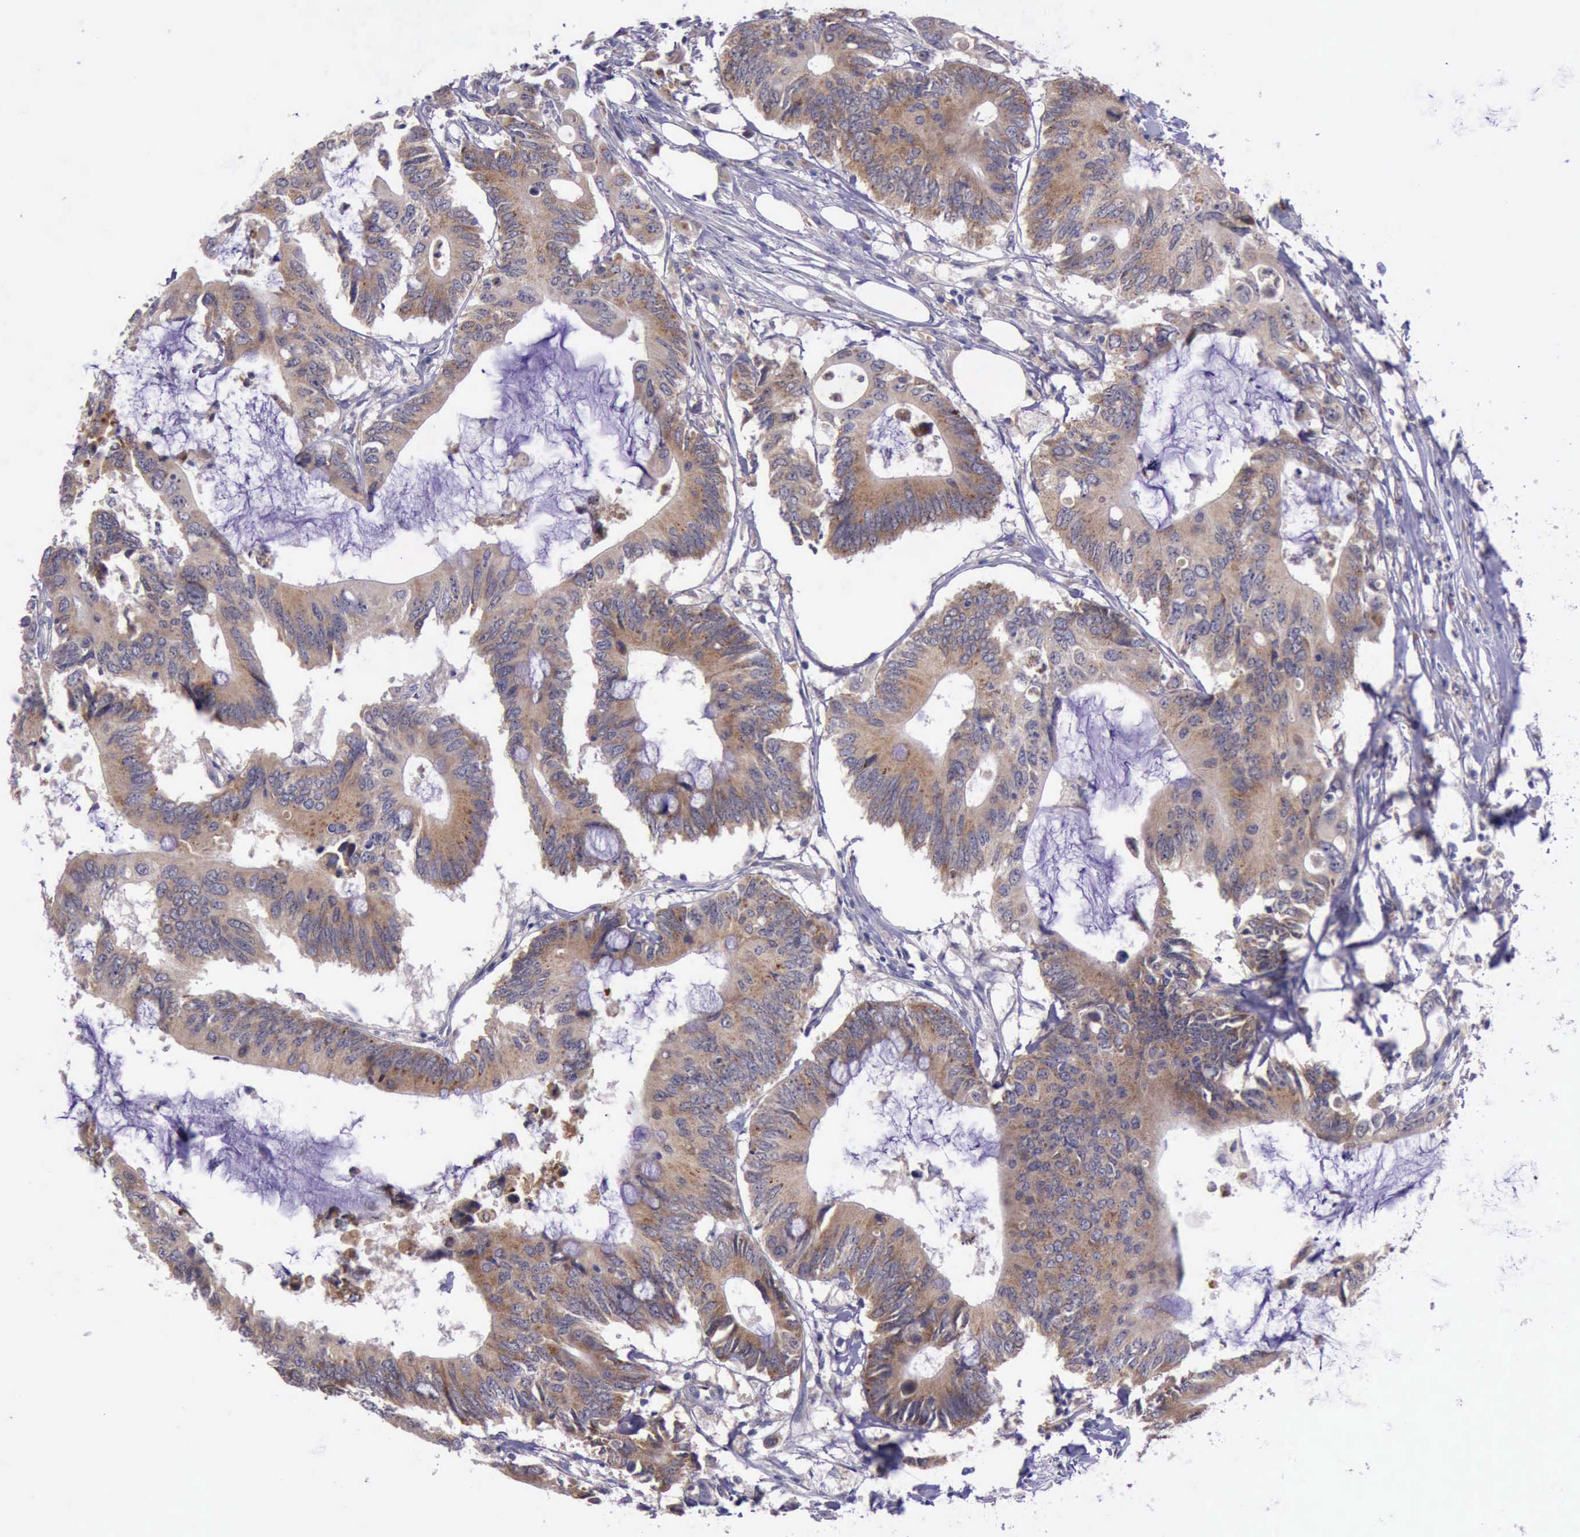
{"staining": {"intensity": "moderate", "quantity": ">75%", "location": "cytoplasmic/membranous"}, "tissue": "colorectal cancer", "cell_type": "Tumor cells", "image_type": "cancer", "snomed": [{"axis": "morphology", "description": "Adenocarcinoma, NOS"}, {"axis": "topography", "description": "Colon"}], "caption": "DAB immunohistochemical staining of colorectal cancer reveals moderate cytoplasmic/membranous protein staining in approximately >75% of tumor cells. Ihc stains the protein in brown and the nuclei are stained blue.", "gene": "PLEK2", "patient": {"sex": "male", "age": 71}}